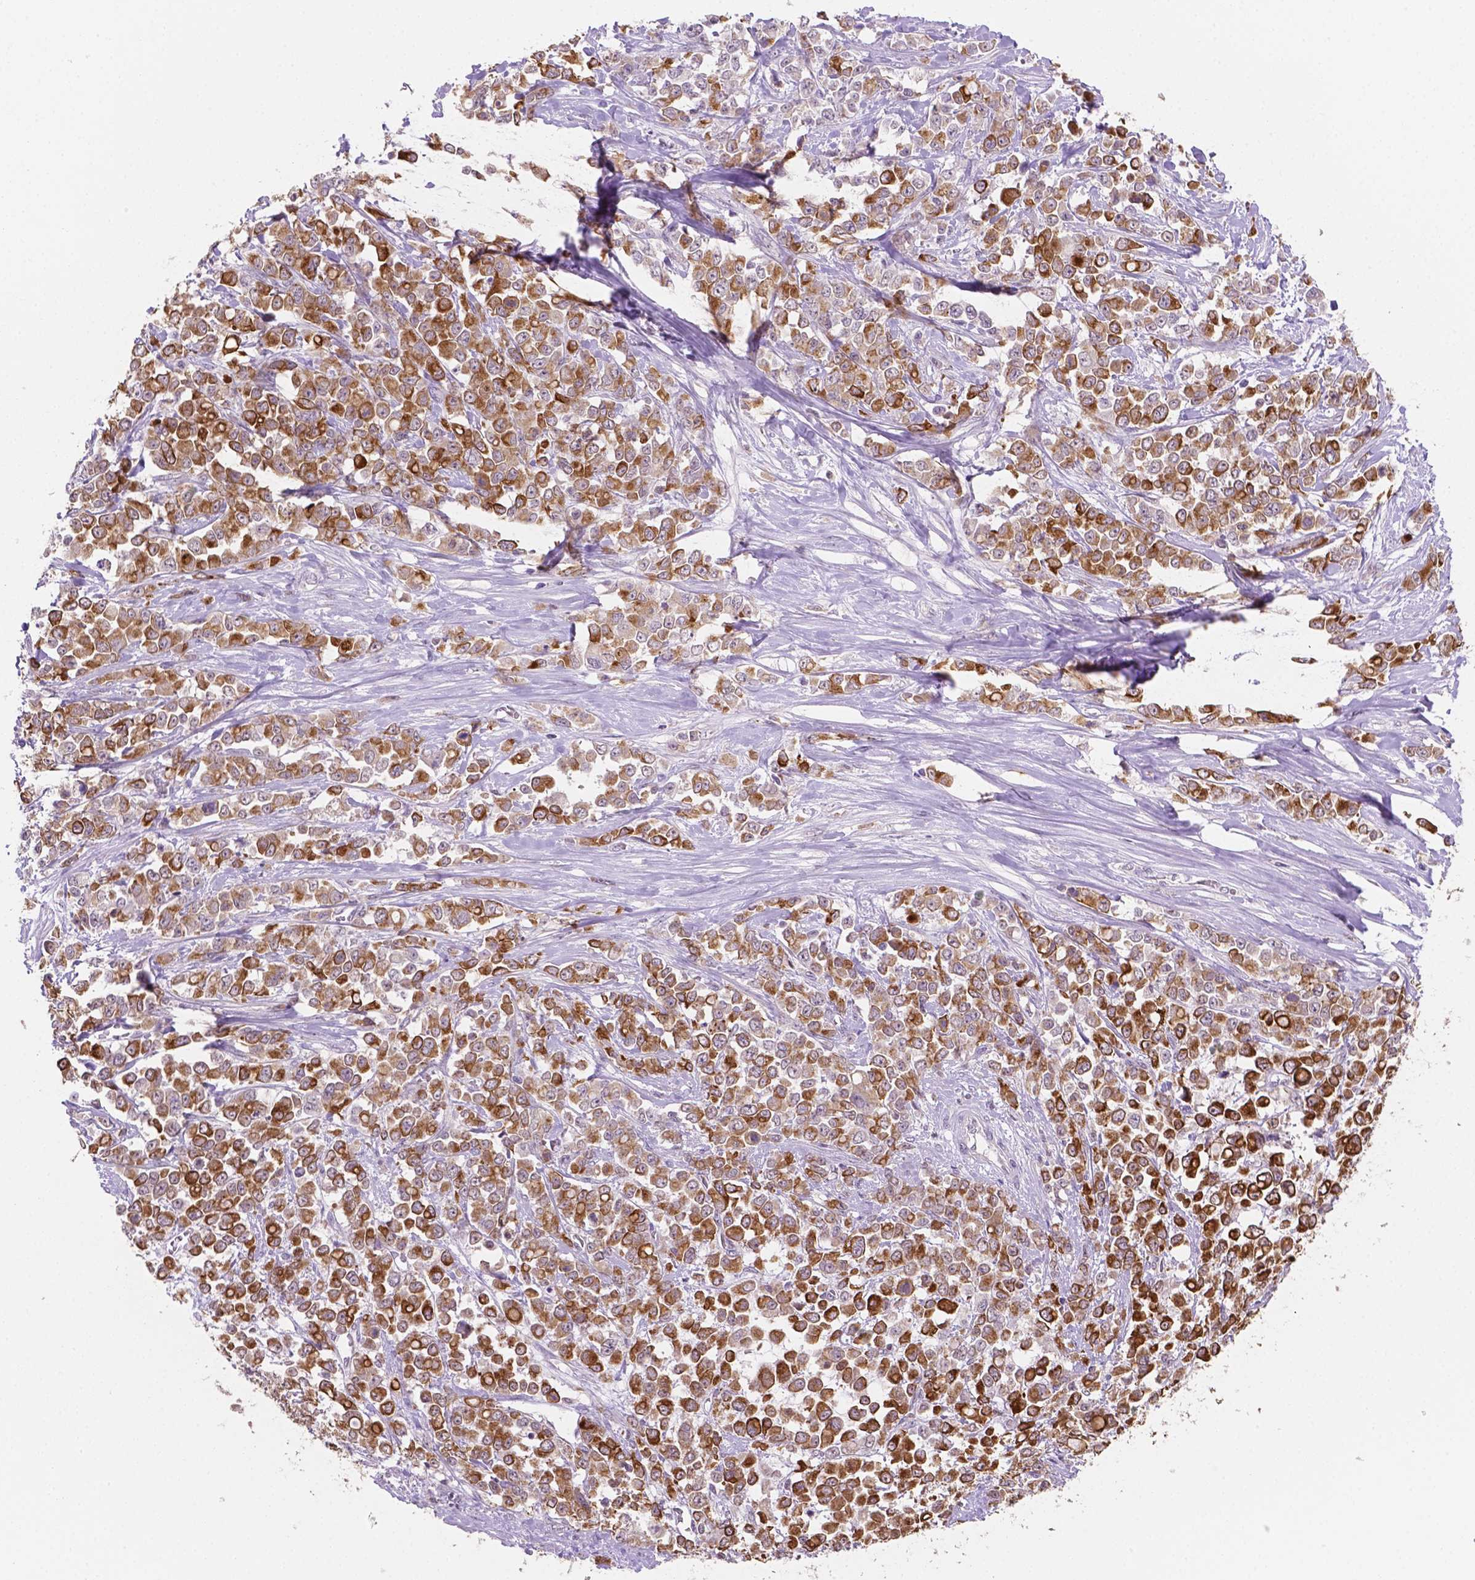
{"staining": {"intensity": "strong", "quantity": ">75%", "location": "cytoplasmic/membranous"}, "tissue": "stomach cancer", "cell_type": "Tumor cells", "image_type": "cancer", "snomed": [{"axis": "morphology", "description": "Adenocarcinoma, NOS"}, {"axis": "topography", "description": "Stomach"}], "caption": "Immunohistochemistry histopathology image of stomach cancer stained for a protein (brown), which reveals high levels of strong cytoplasmic/membranous staining in about >75% of tumor cells.", "gene": "SHLD3", "patient": {"sex": "female", "age": 76}}